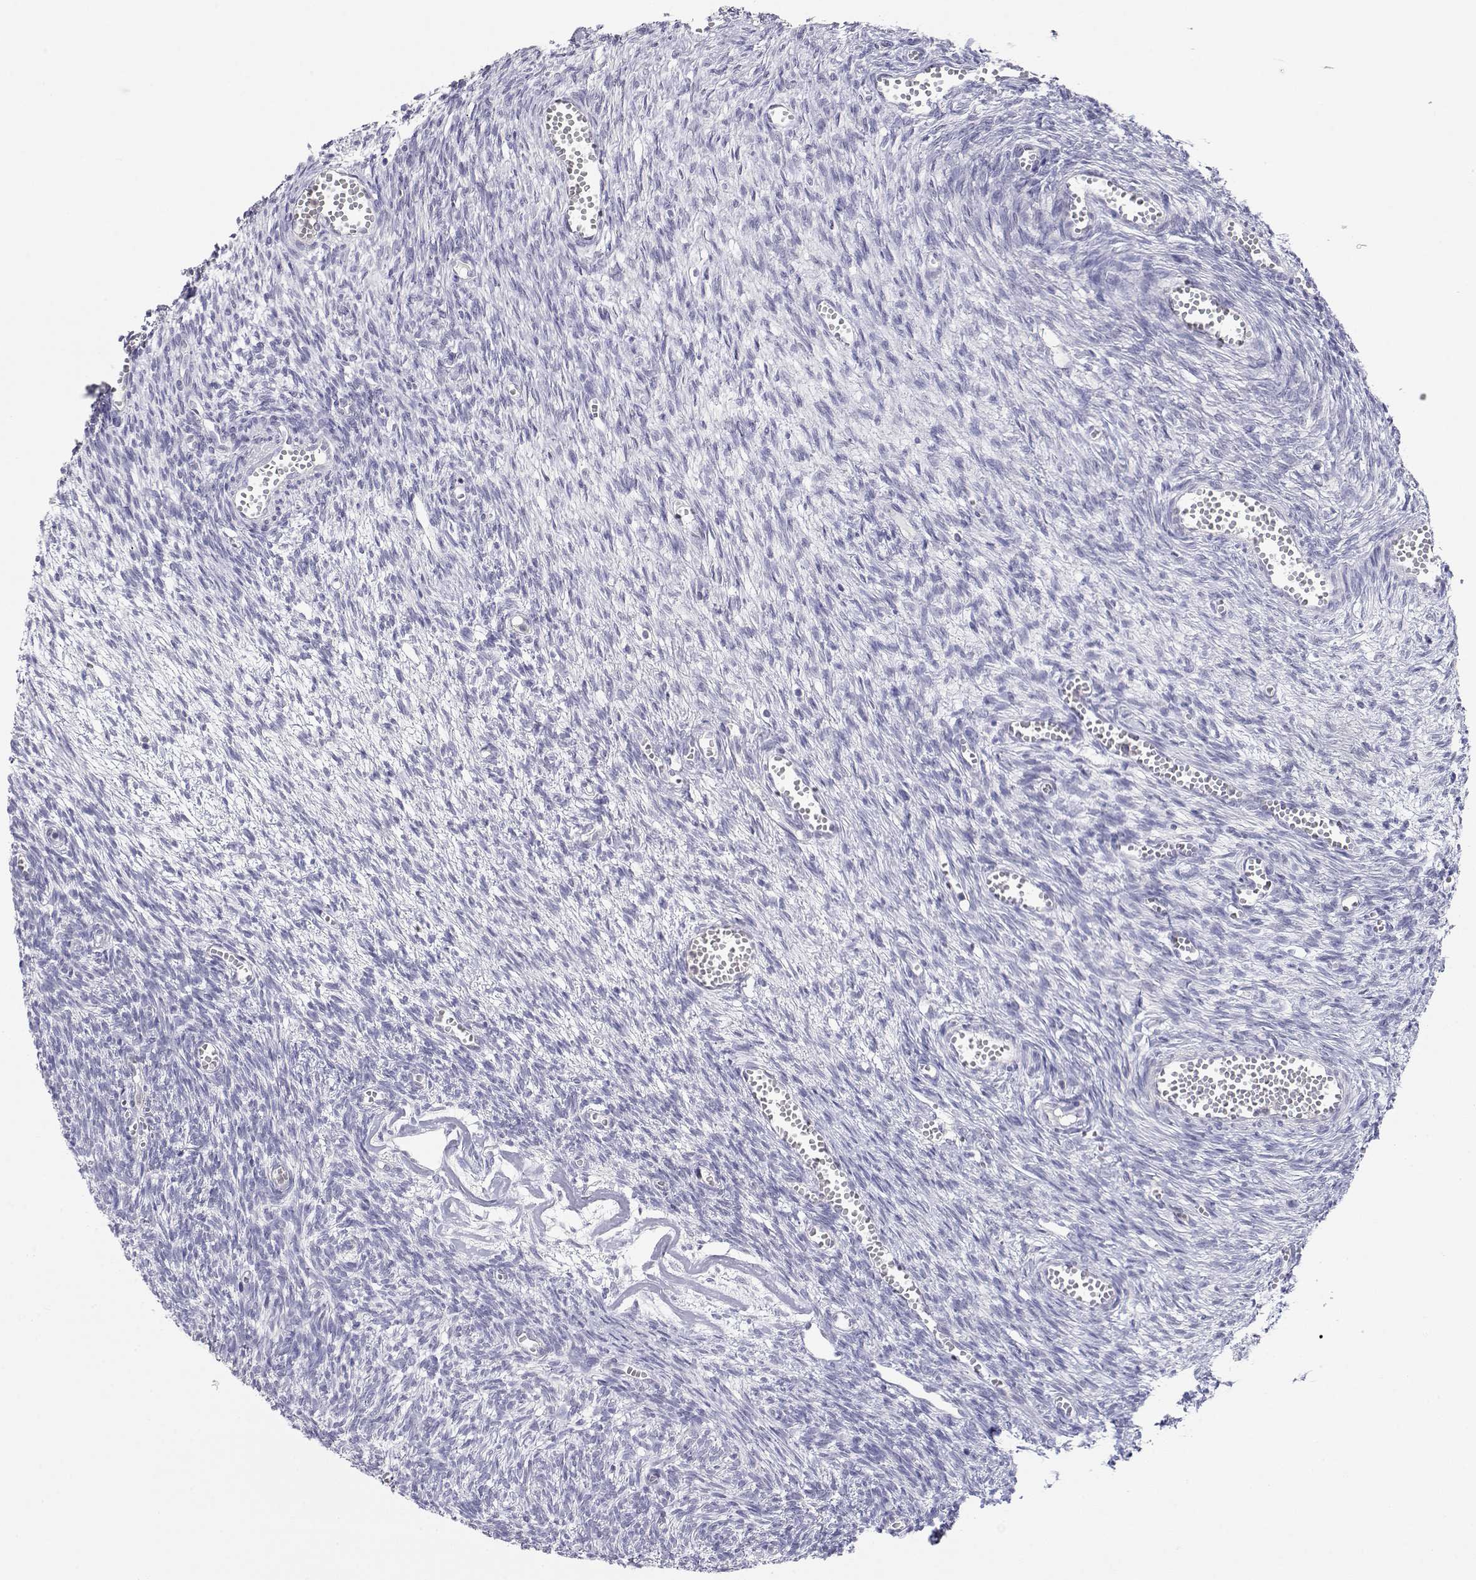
{"staining": {"intensity": "negative", "quantity": "none", "location": "none"}, "tissue": "ovary", "cell_type": "Follicle cells", "image_type": "normal", "snomed": [{"axis": "morphology", "description": "Normal tissue, NOS"}, {"axis": "topography", "description": "Ovary"}], "caption": "Immunohistochemistry histopathology image of normal ovary stained for a protein (brown), which shows no expression in follicle cells.", "gene": "ADA", "patient": {"sex": "female", "age": 43}}